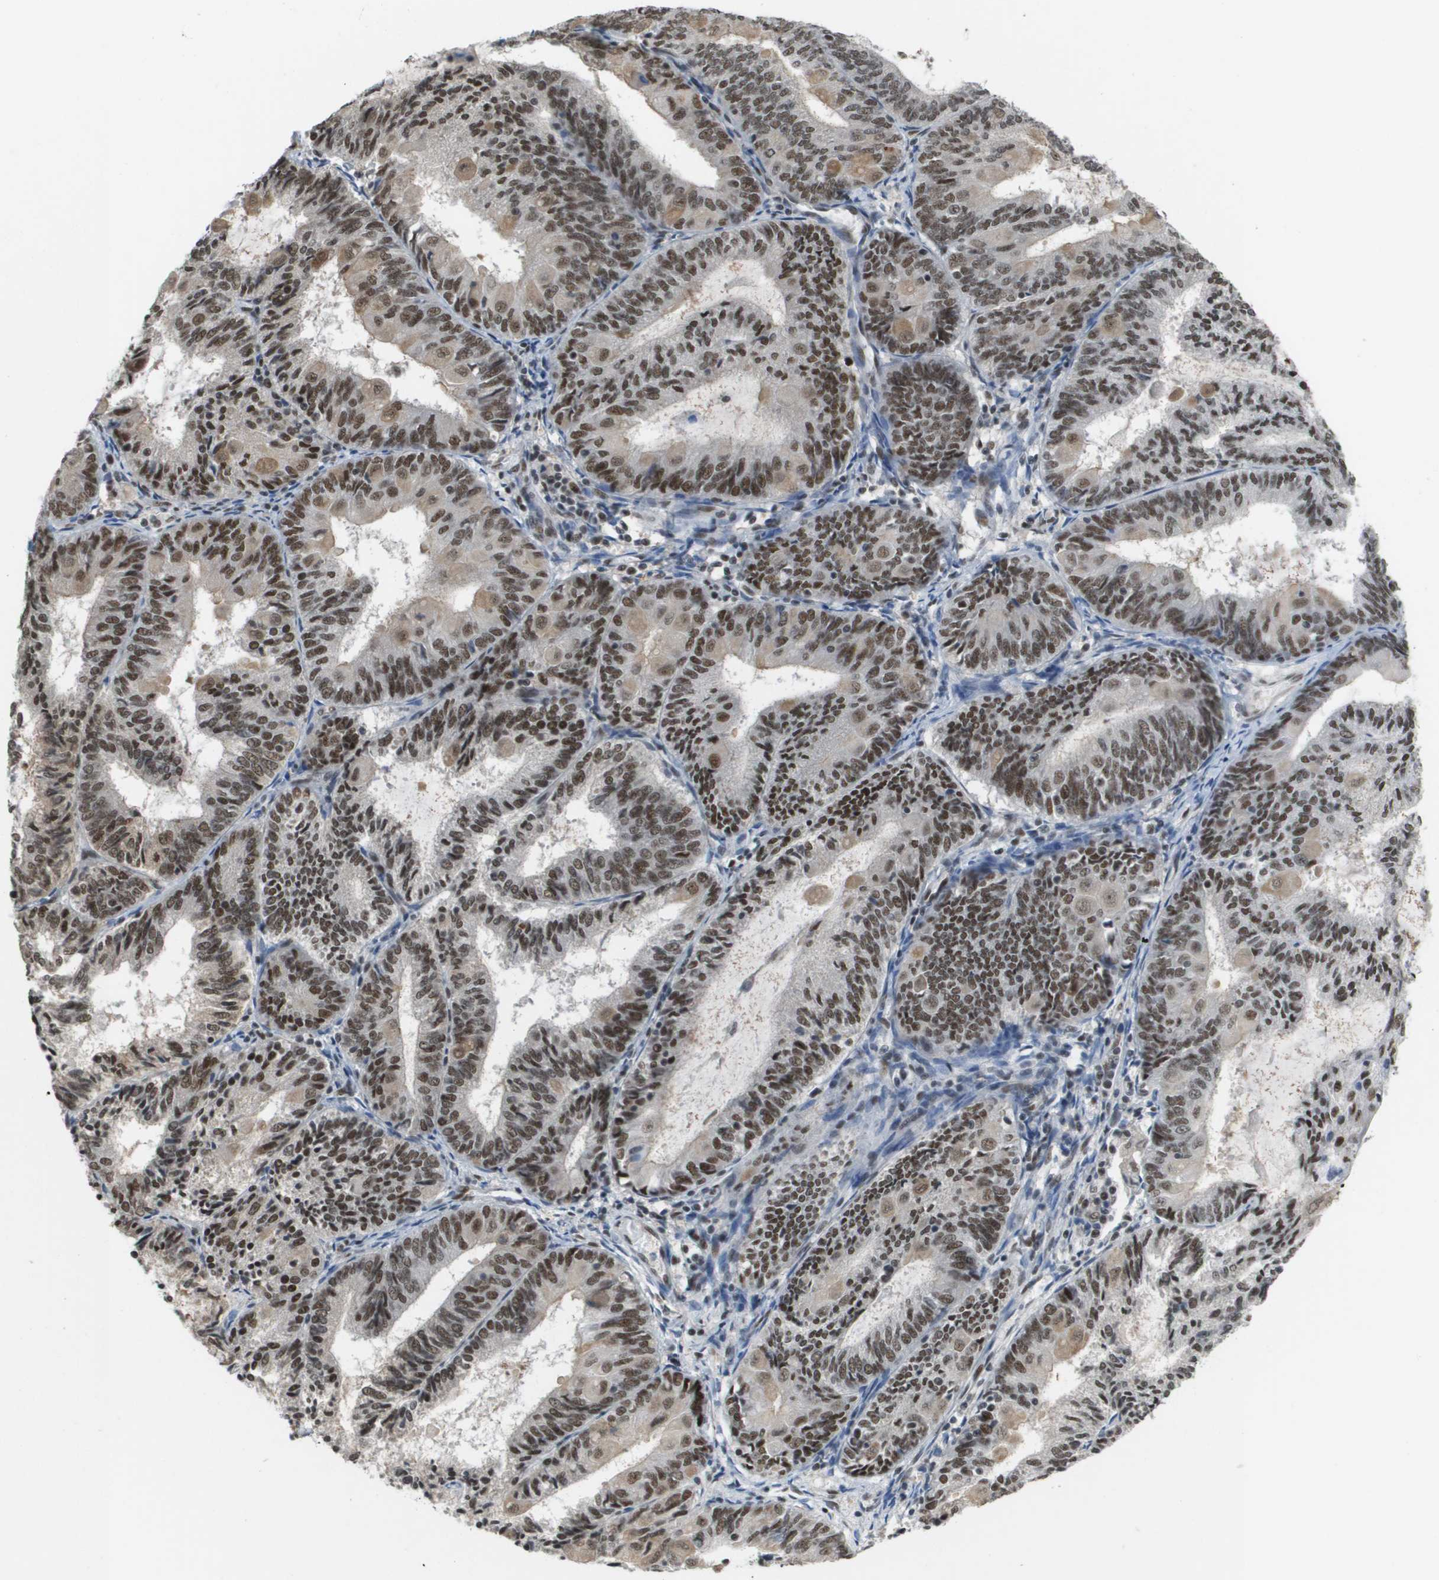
{"staining": {"intensity": "moderate", "quantity": ">75%", "location": "nuclear"}, "tissue": "endometrial cancer", "cell_type": "Tumor cells", "image_type": "cancer", "snomed": [{"axis": "morphology", "description": "Adenocarcinoma, NOS"}, {"axis": "topography", "description": "Endometrium"}], "caption": "The immunohistochemical stain shows moderate nuclear staining in tumor cells of endometrial adenocarcinoma tissue.", "gene": "ISY1", "patient": {"sex": "female", "age": 81}}